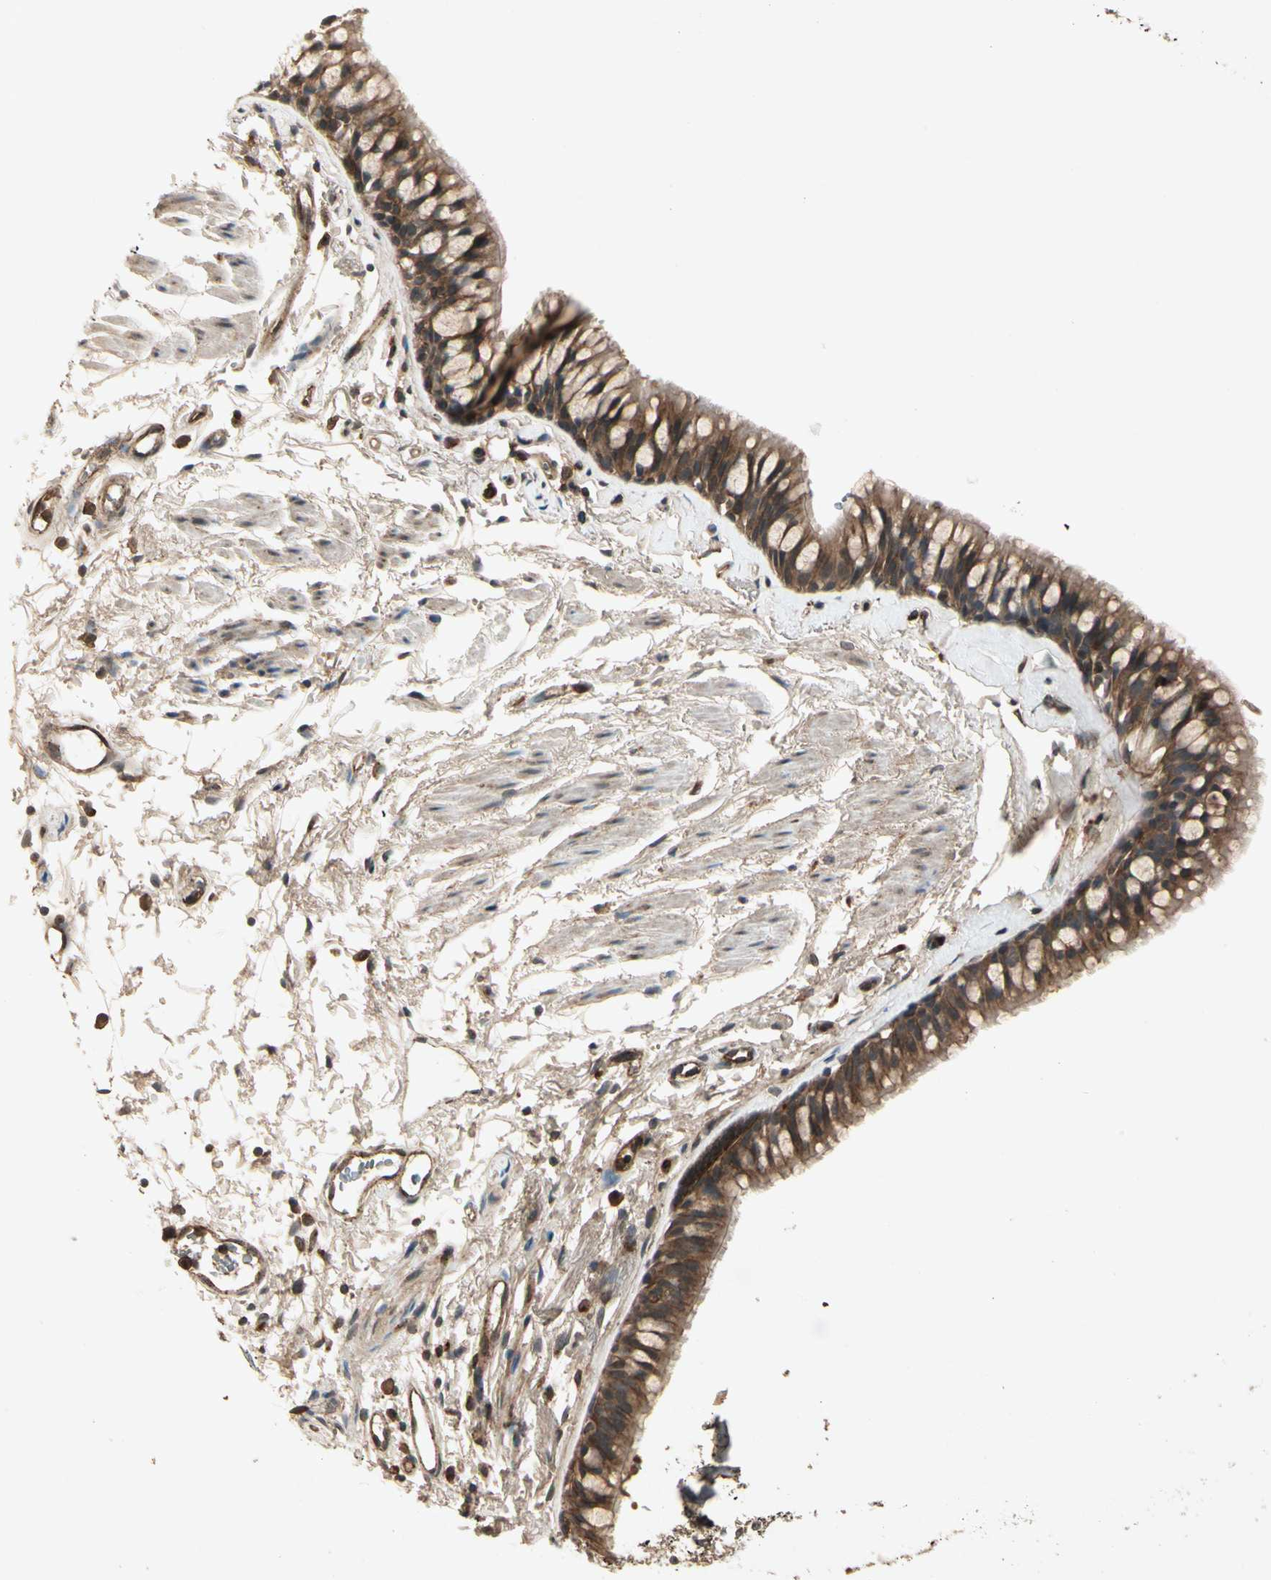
{"staining": {"intensity": "strong", "quantity": ">75%", "location": "cytoplasmic/membranous"}, "tissue": "bronchus", "cell_type": "Respiratory epithelial cells", "image_type": "normal", "snomed": [{"axis": "morphology", "description": "Normal tissue, NOS"}, {"axis": "topography", "description": "Bronchus"}], "caption": "This micrograph reveals IHC staining of unremarkable human bronchus, with high strong cytoplasmic/membranous expression in approximately >75% of respiratory epithelial cells.", "gene": "FLOT1", "patient": {"sex": "female", "age": 73}}